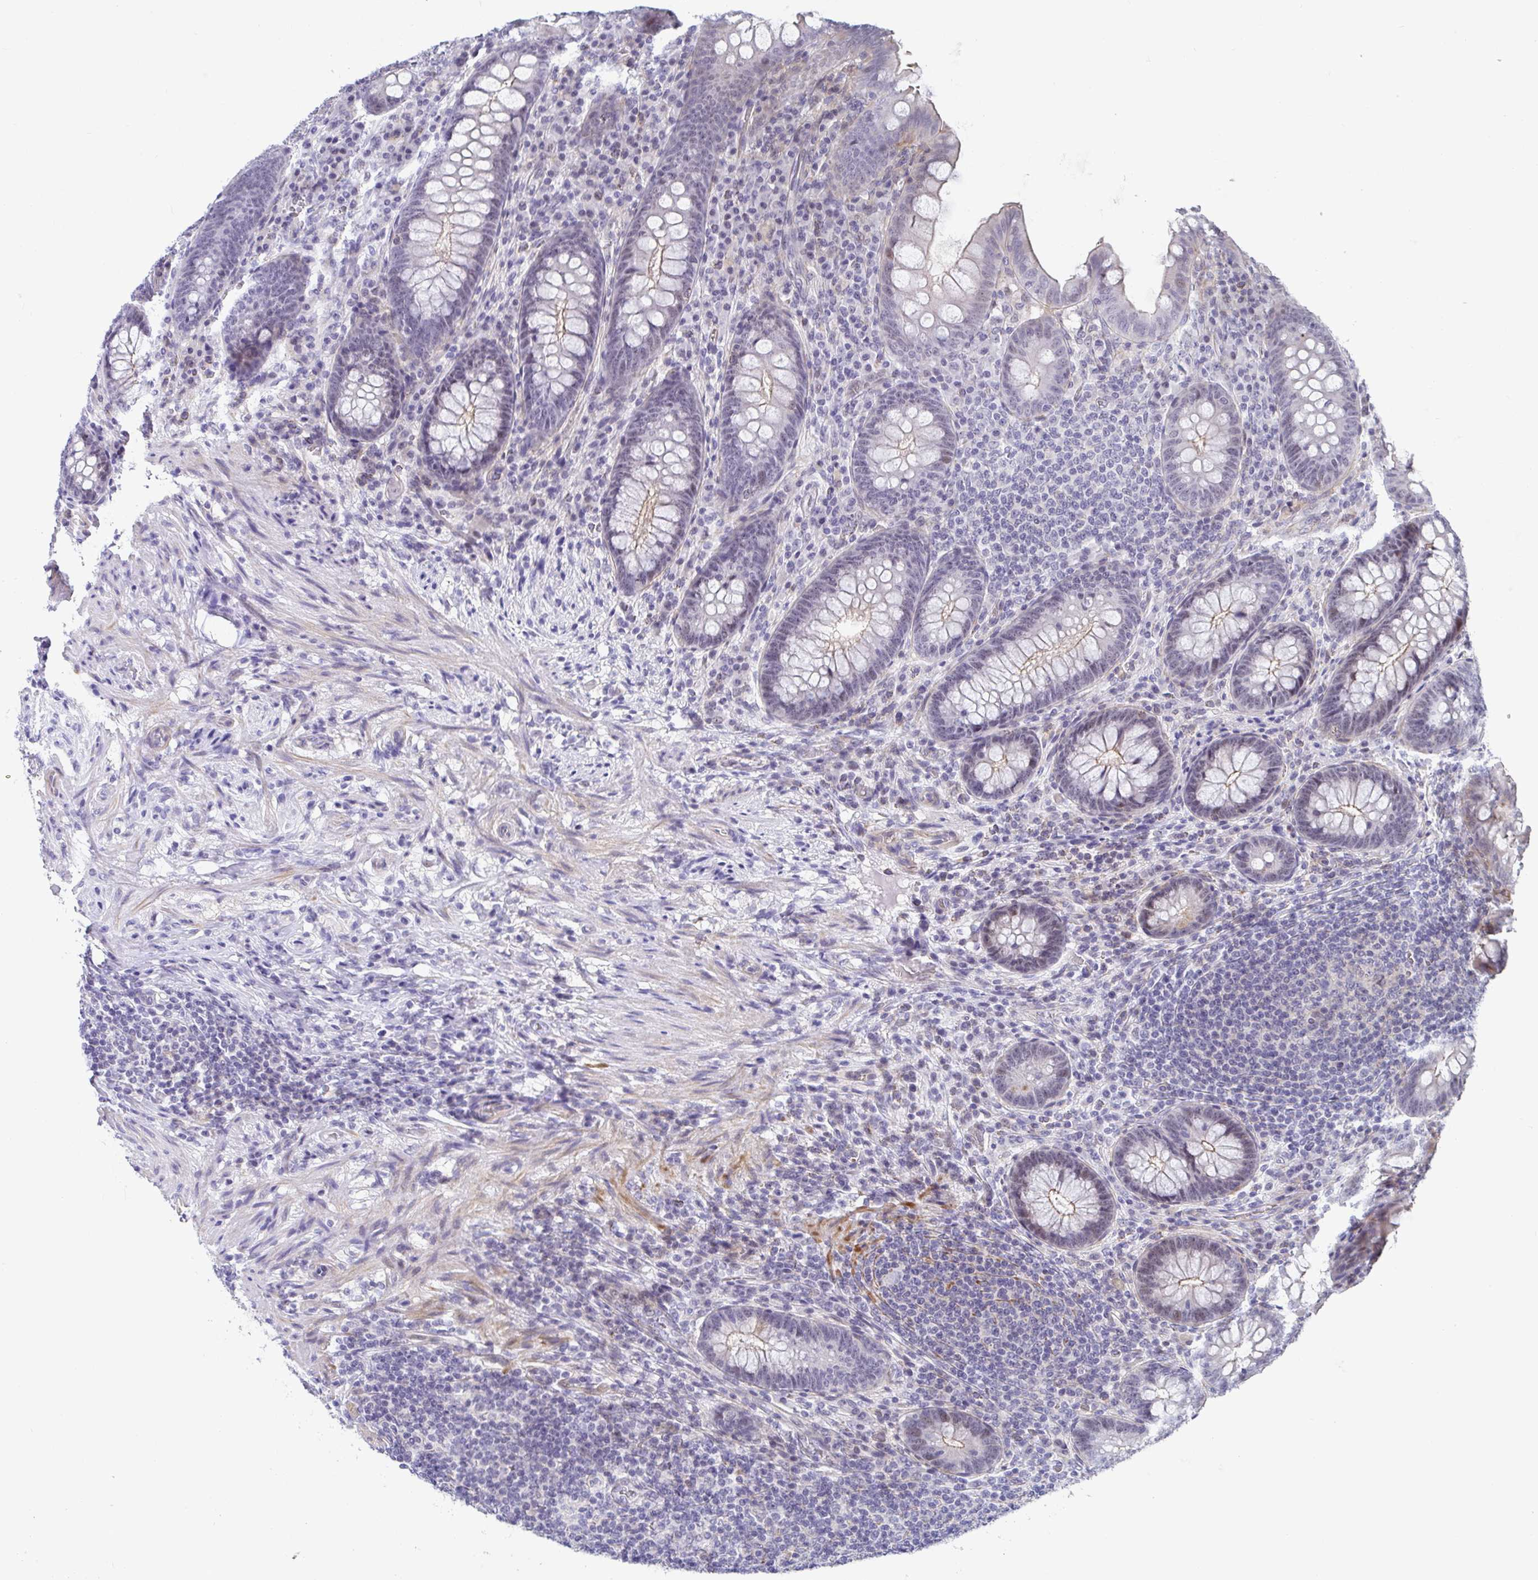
{"staining": {"intensity": "weak", "quantity": "<25%", "location": "cytoplasmic/membranous"}, "tissue": "appendix", "cell_type": "Glandular cells", "image_type": "normal", "snomed": [{"axis": "morphology", "description": "Normal tissue, NOS"}, {"axis": "topography", "description": "Appendix"}], "caption": "Appendix stained for a protein using immunohistochemistry (IHC) displays no expression glandular cells.", "gene": "WDR72", "patient": {"sex": "male", "age": 71}}